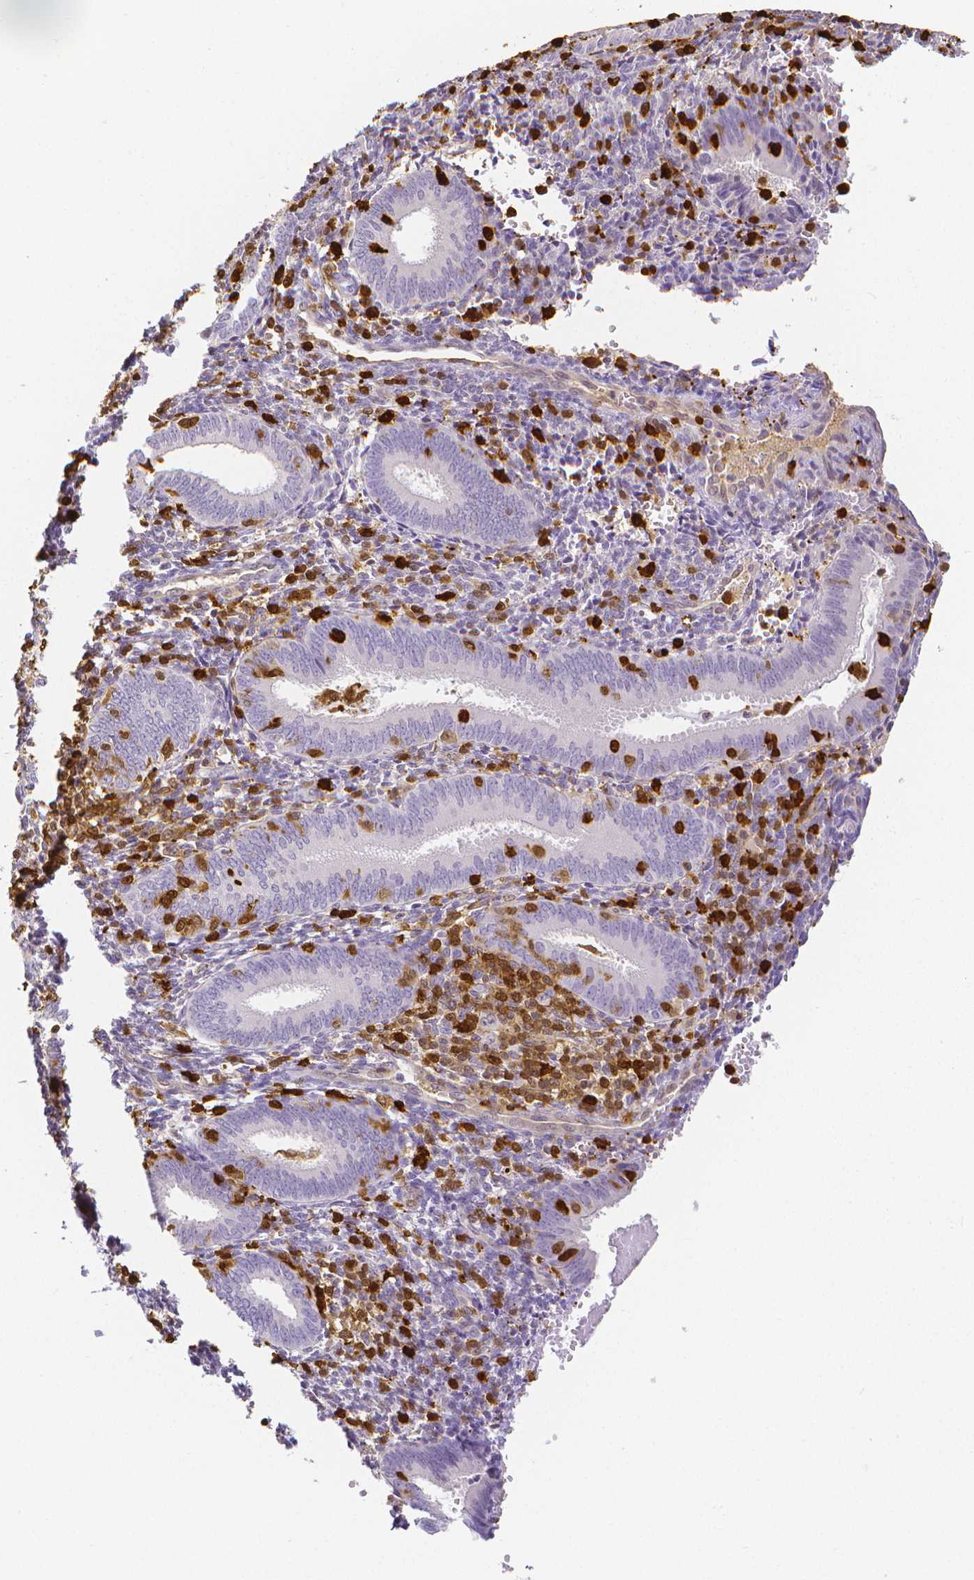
{"staining": {"intensity": "negative", "quantity": "none", "location": "none"}, "tissue": "endometrium", "cell_type": "Cells in endometrial stroma", "image_type": "normal", "snomed": [{"axis": "morphology", "description": "Normal tissue, NOS"}, {"axis": "topography", "description": "Endometrium"}], "caption": "A high-resolution histopathology image shows immunohistochemistry staining of normal endometrium, which displays no significant positivity in cells in endometrial stroma.", "gene": "COTL1", "patient": {"sex": "female", "age": 41}}